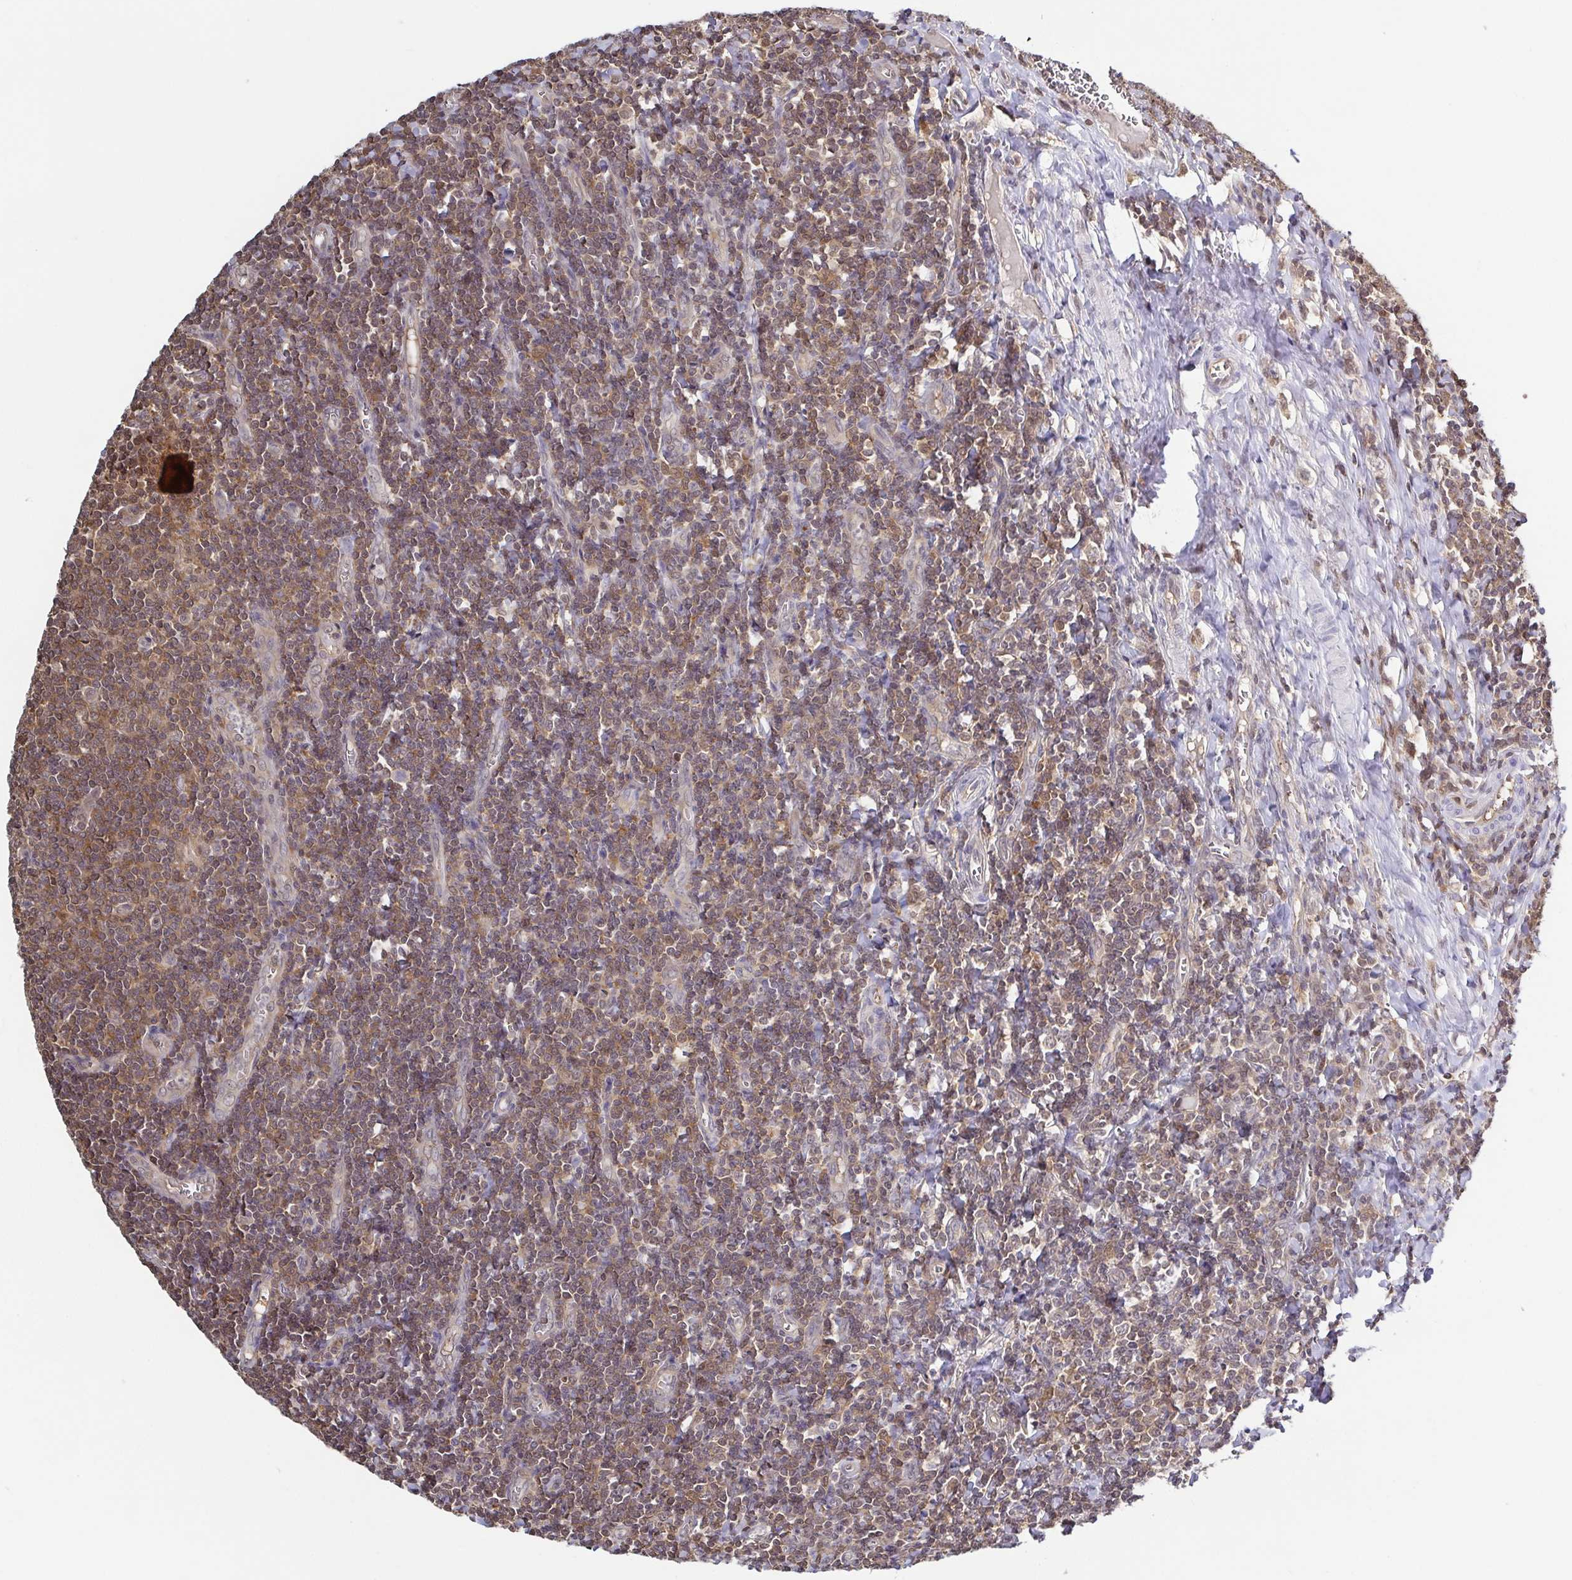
{"staining": {"intensity": "moderate", "quantity": ">75%", "location": "cytoplasmic/membranous,nuclear"}, "tissue": "tonsil", "cell_type": "Germinal center cells", "image_type": "normal", "snomed": [{"axis": "morphology", "description": "Normal tissue, NOS"}, {"axis": "morphology", "description": "Inflammation, NOS"}, {"axis": "topography", "description": "Tonsil"}], "caption": "A high-resolution histopathology image shows immunohistochemistry (IHC) staining of benign tonsil, which reveals moderate cytoplasmic/membranous,nuclear positivity in approximately >75% of germinal center cells.", "gene": "PSMB9", "patient": {"sex": "female", "age": 31}}